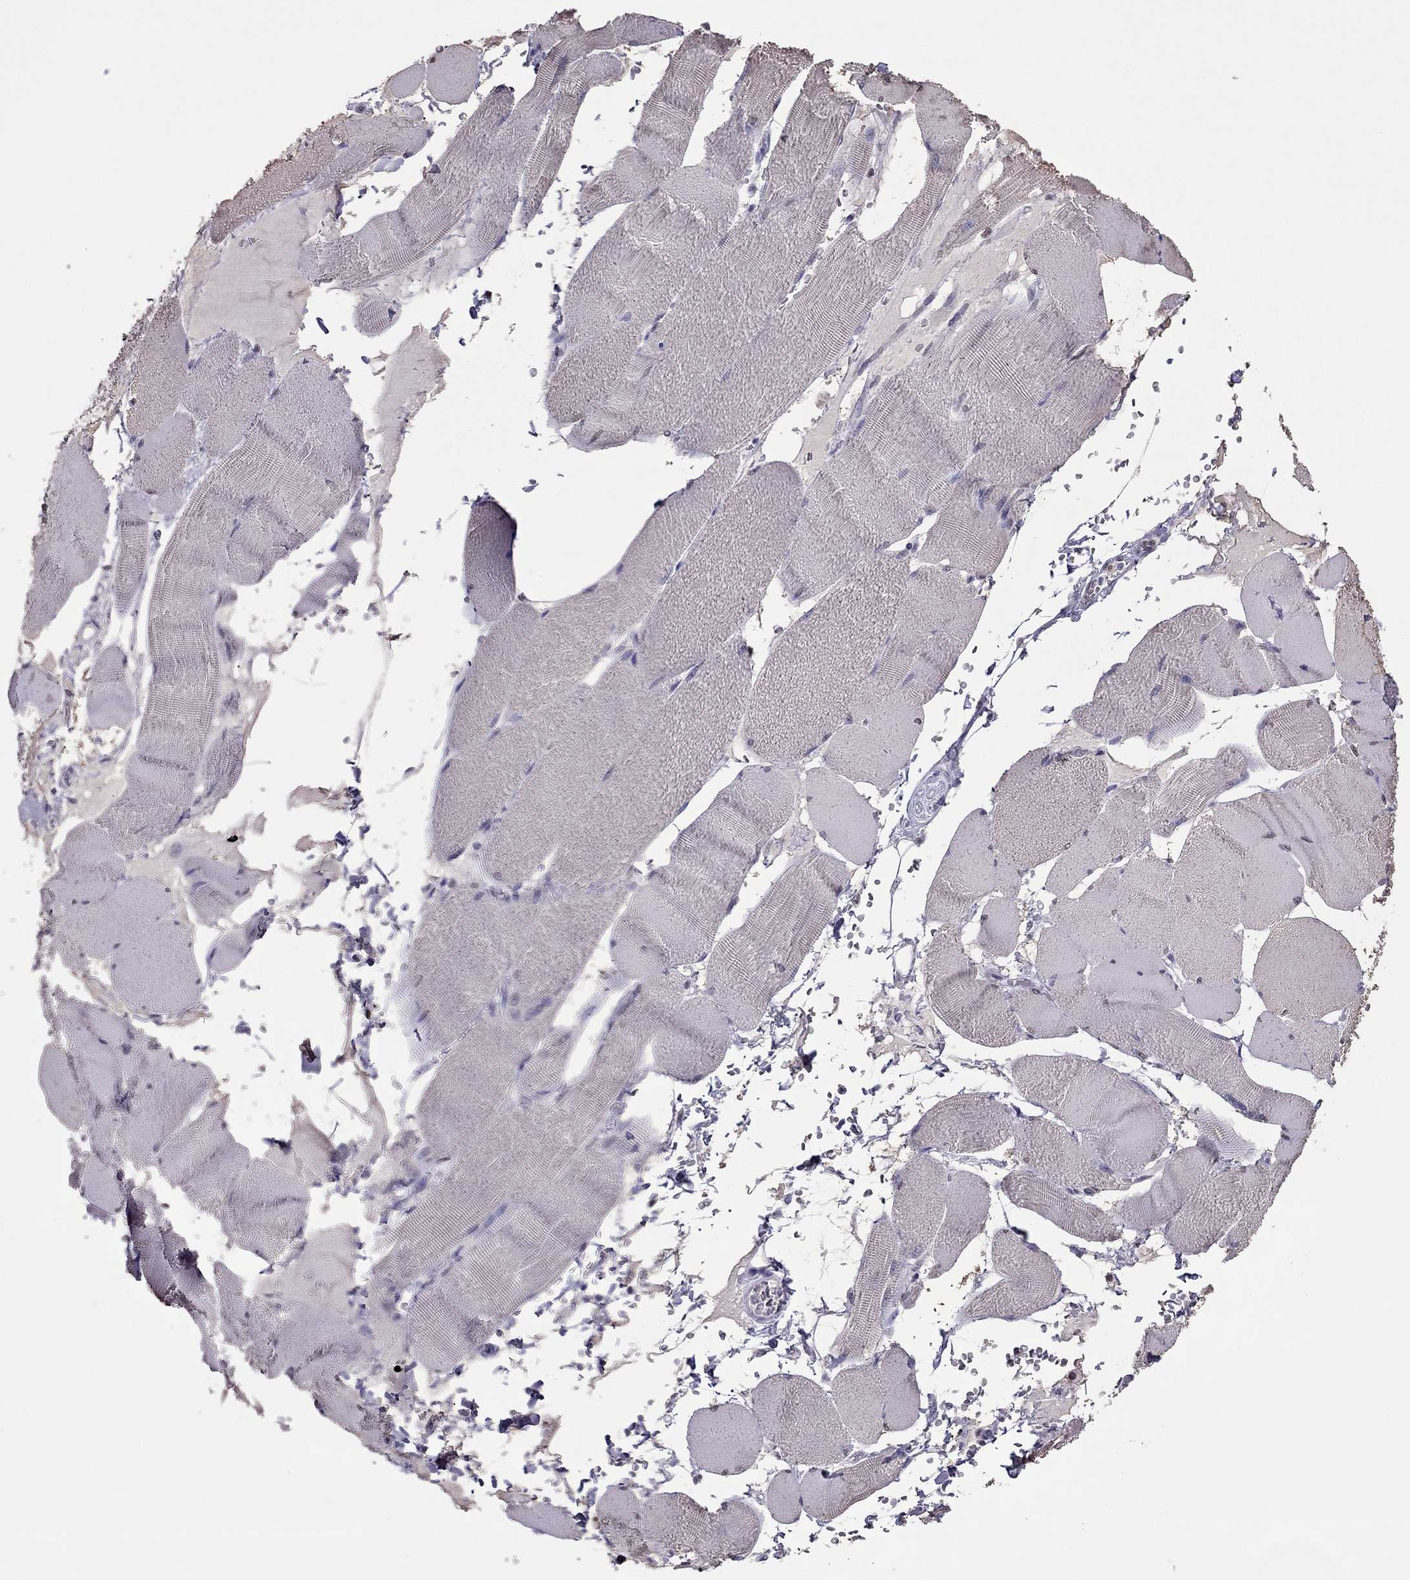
{"staining": {"intensity": "negative", "quantity": "none", "location": "none"}, "tissue": "skeletal muscle", "cell_type": "Myocytes", "image_type": "normal", "snomed": [{"axis": "morphology", "description": "Normal tissue, NOS"}, {"axis": "topography", "description": "Skeletal muscle"}], "caption": "DAB (3,3'-diaminobenzidine) immunohistochemical staining of unremarkable skeletal muscle exhibits no significant expression in myocytes.", "gene": "SPINT3", "patient": {"sex": "male", "age": 56}}